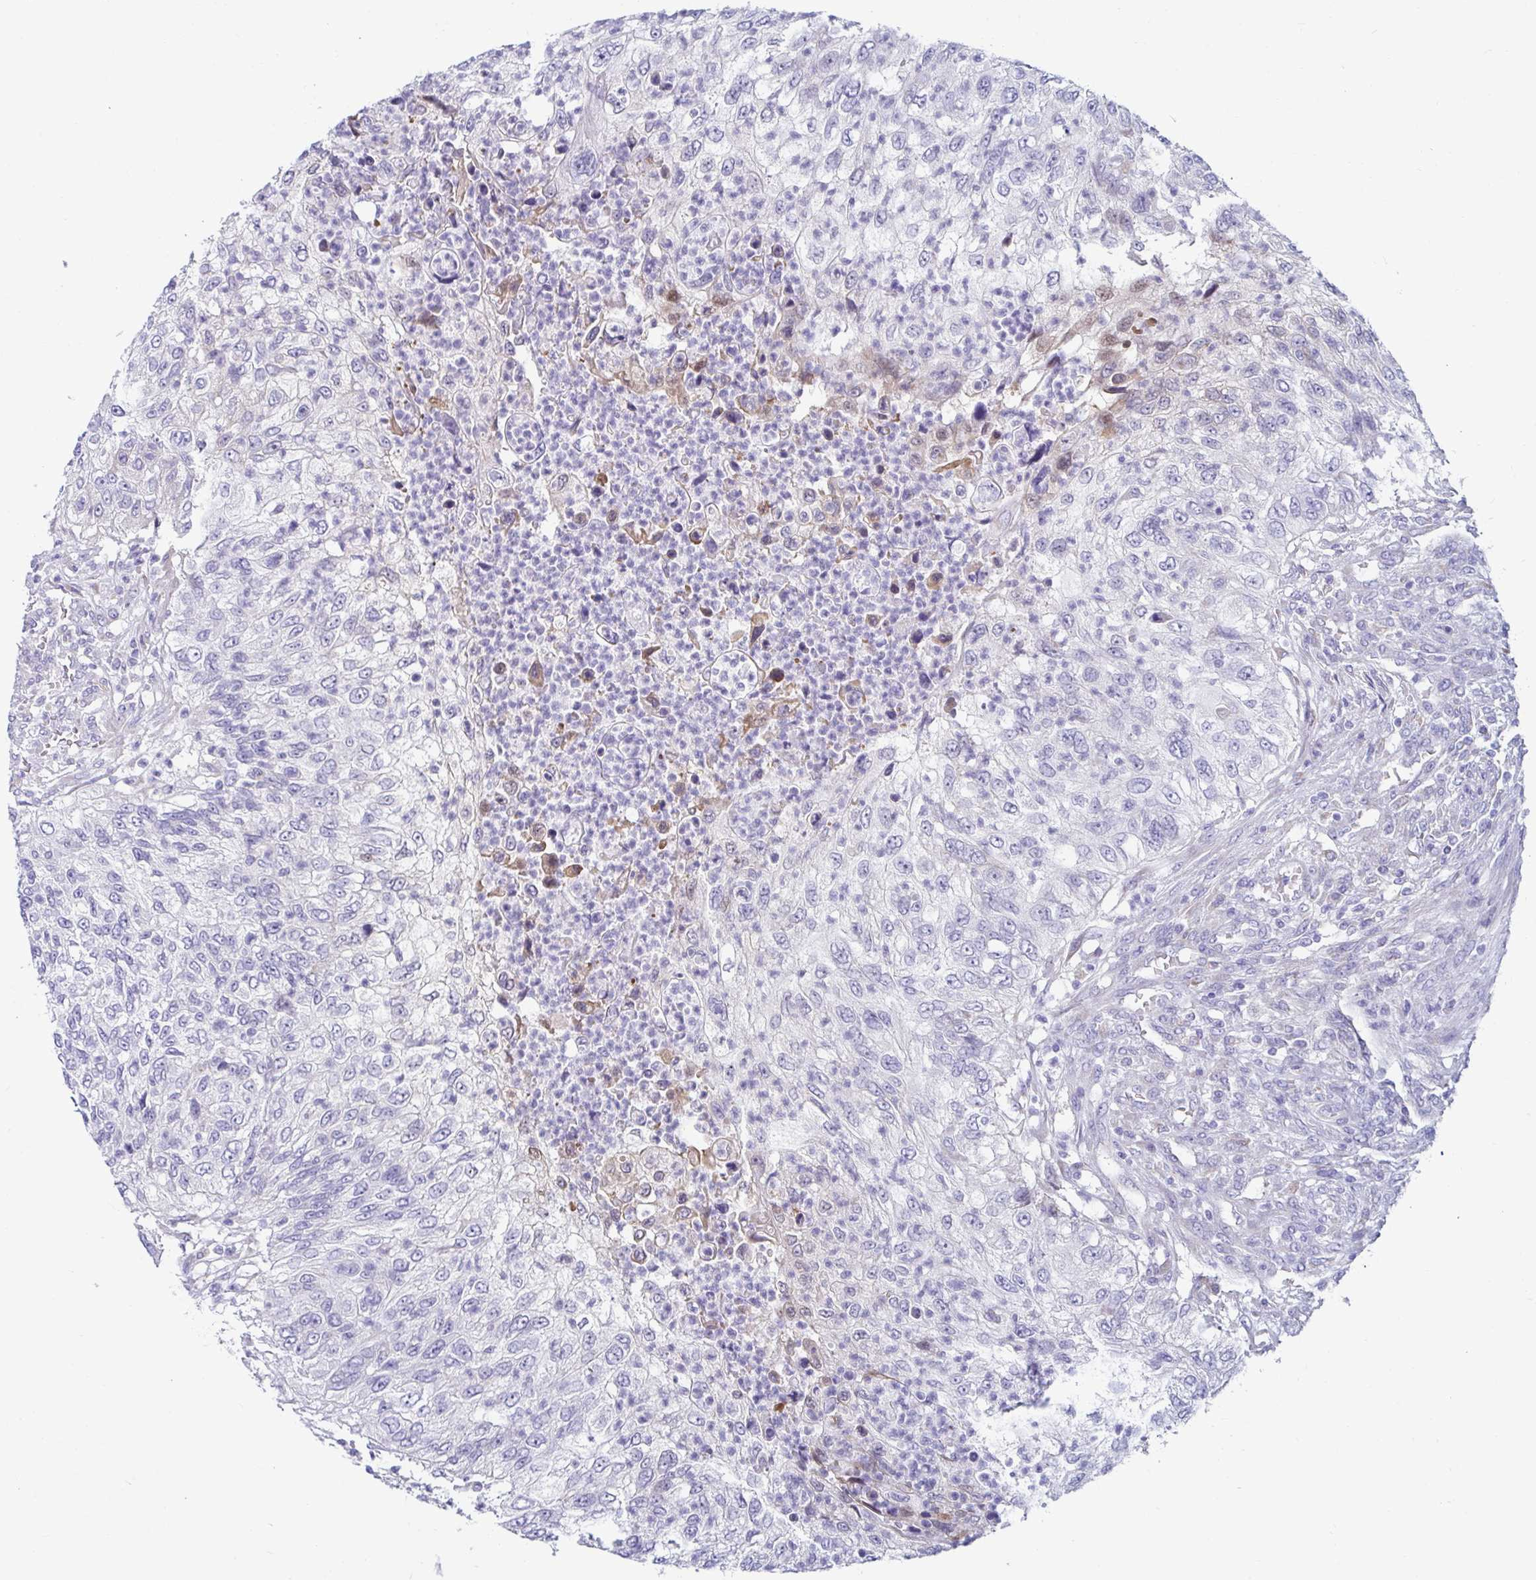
{"staining": {"intensity": "negative", "quantity": "none", "location": "none"}, "tissue": "urothelial cancer", "cell_type": "Tumor cells", "image_type": "cancer", "snomed": [{"axis": "morphology", "description": "Urothelial carcinoma, High grade"}, {"axis": "topography", "description": "Urinary bladder"}], "caption": "DAB immunohistochemical staining of urothelial carcinoma (high-grade) shows no significant expression in tumor cells. (DAB (3,3'-diaminobenzidine) immunohistochemistry (IHC) with hematoxylin counter stain).", "gene": "TFPI2", "patient": {"sex": "female", "age": 60}}